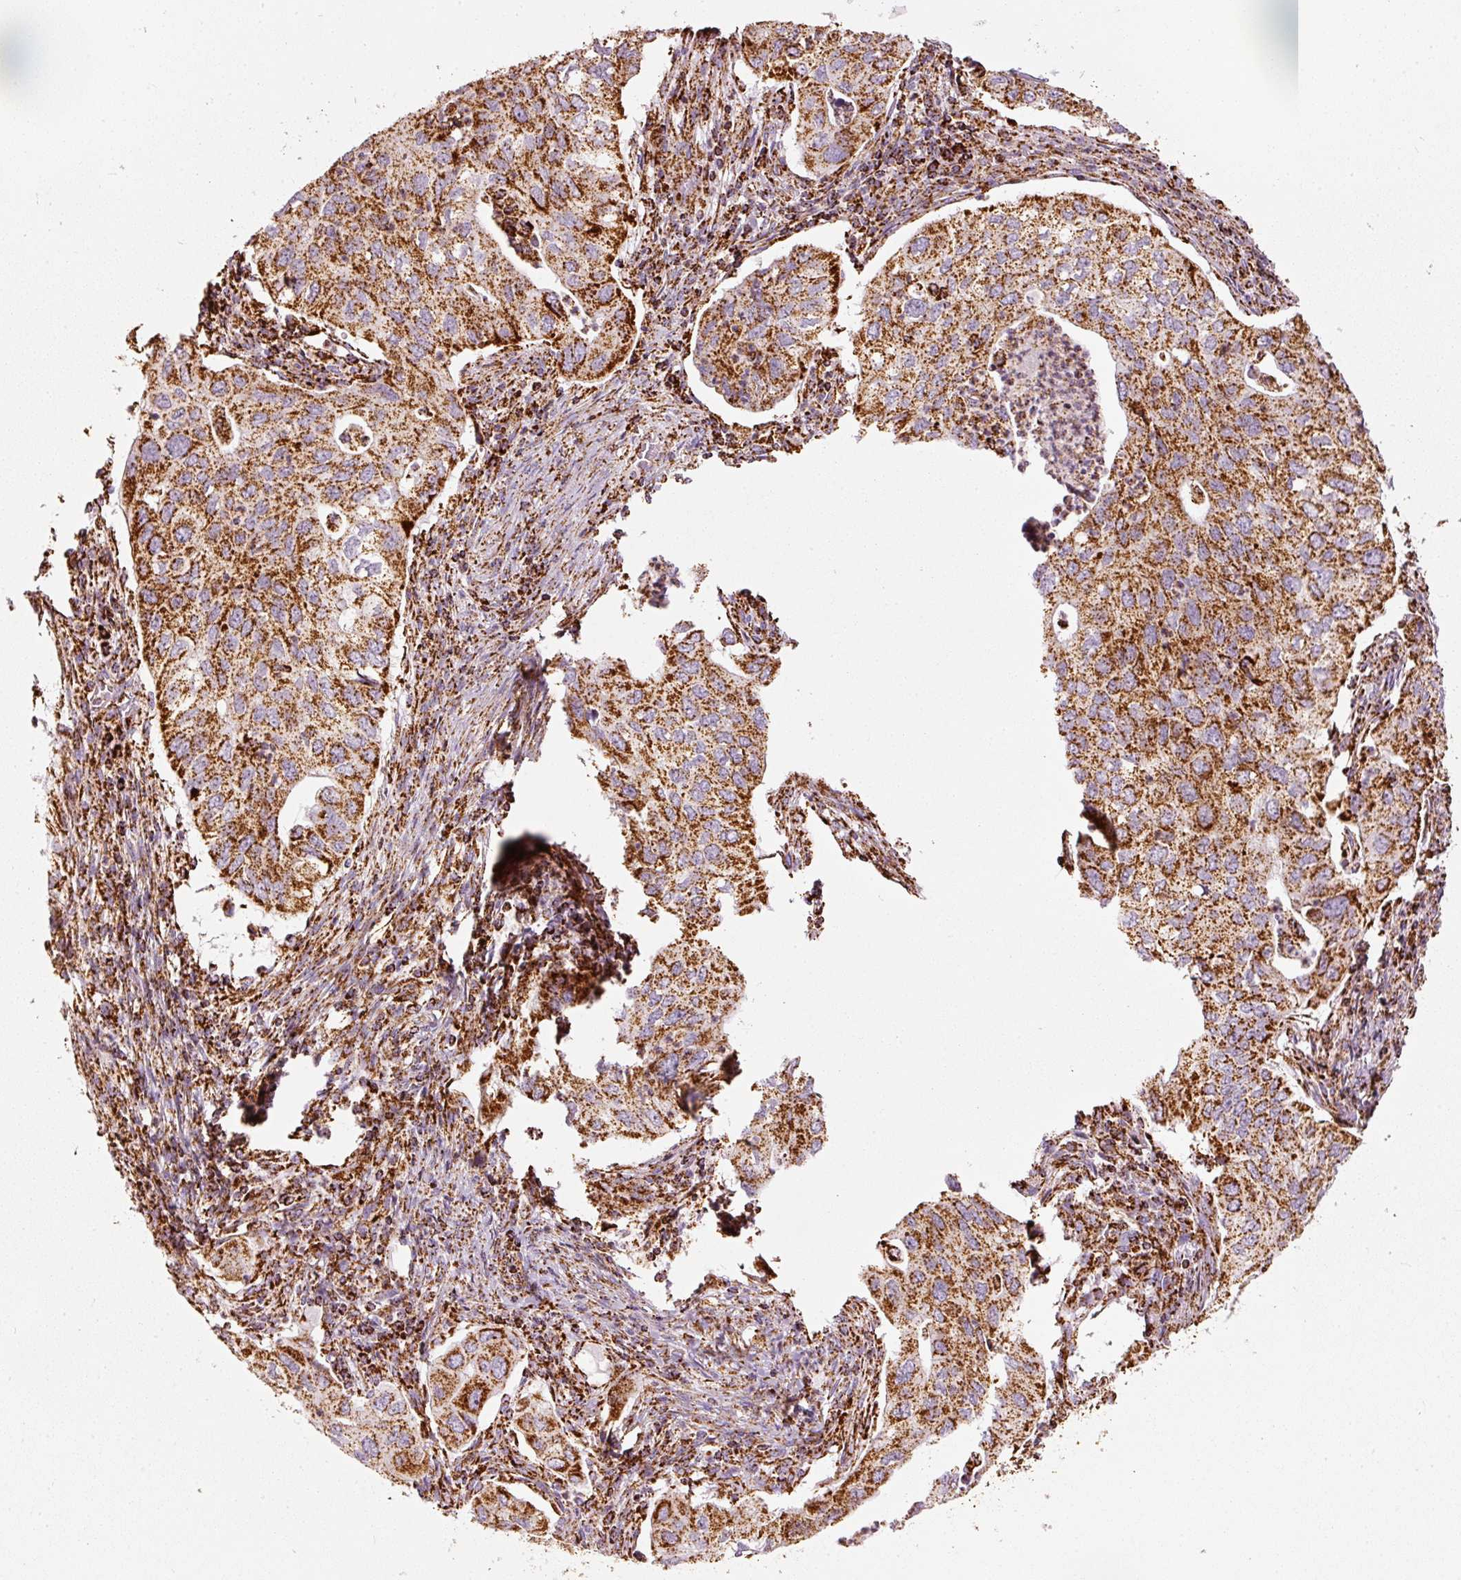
{"staining": {"intensity": "strong", "quantity": ">75%", "location": "cytoplasmic/membranous"}, "tissue": "lung cancer", "cell_type": "Tumor cells", "image_type": "cancer", "snomed": [{"axis": "morphology", "description": "Adenocarcinoma, NOS"}, {"axis": "topography", "description": "Lung"}], "caption": "Immunohistochemical staining of human lung adenocarcinoma demonstrates high levels of strong cytoplasmic/membranous protein staining in about >75% of tumor cells.", "gene": "MT-CO2", "patient": {"sex": "male", "age": 48}}